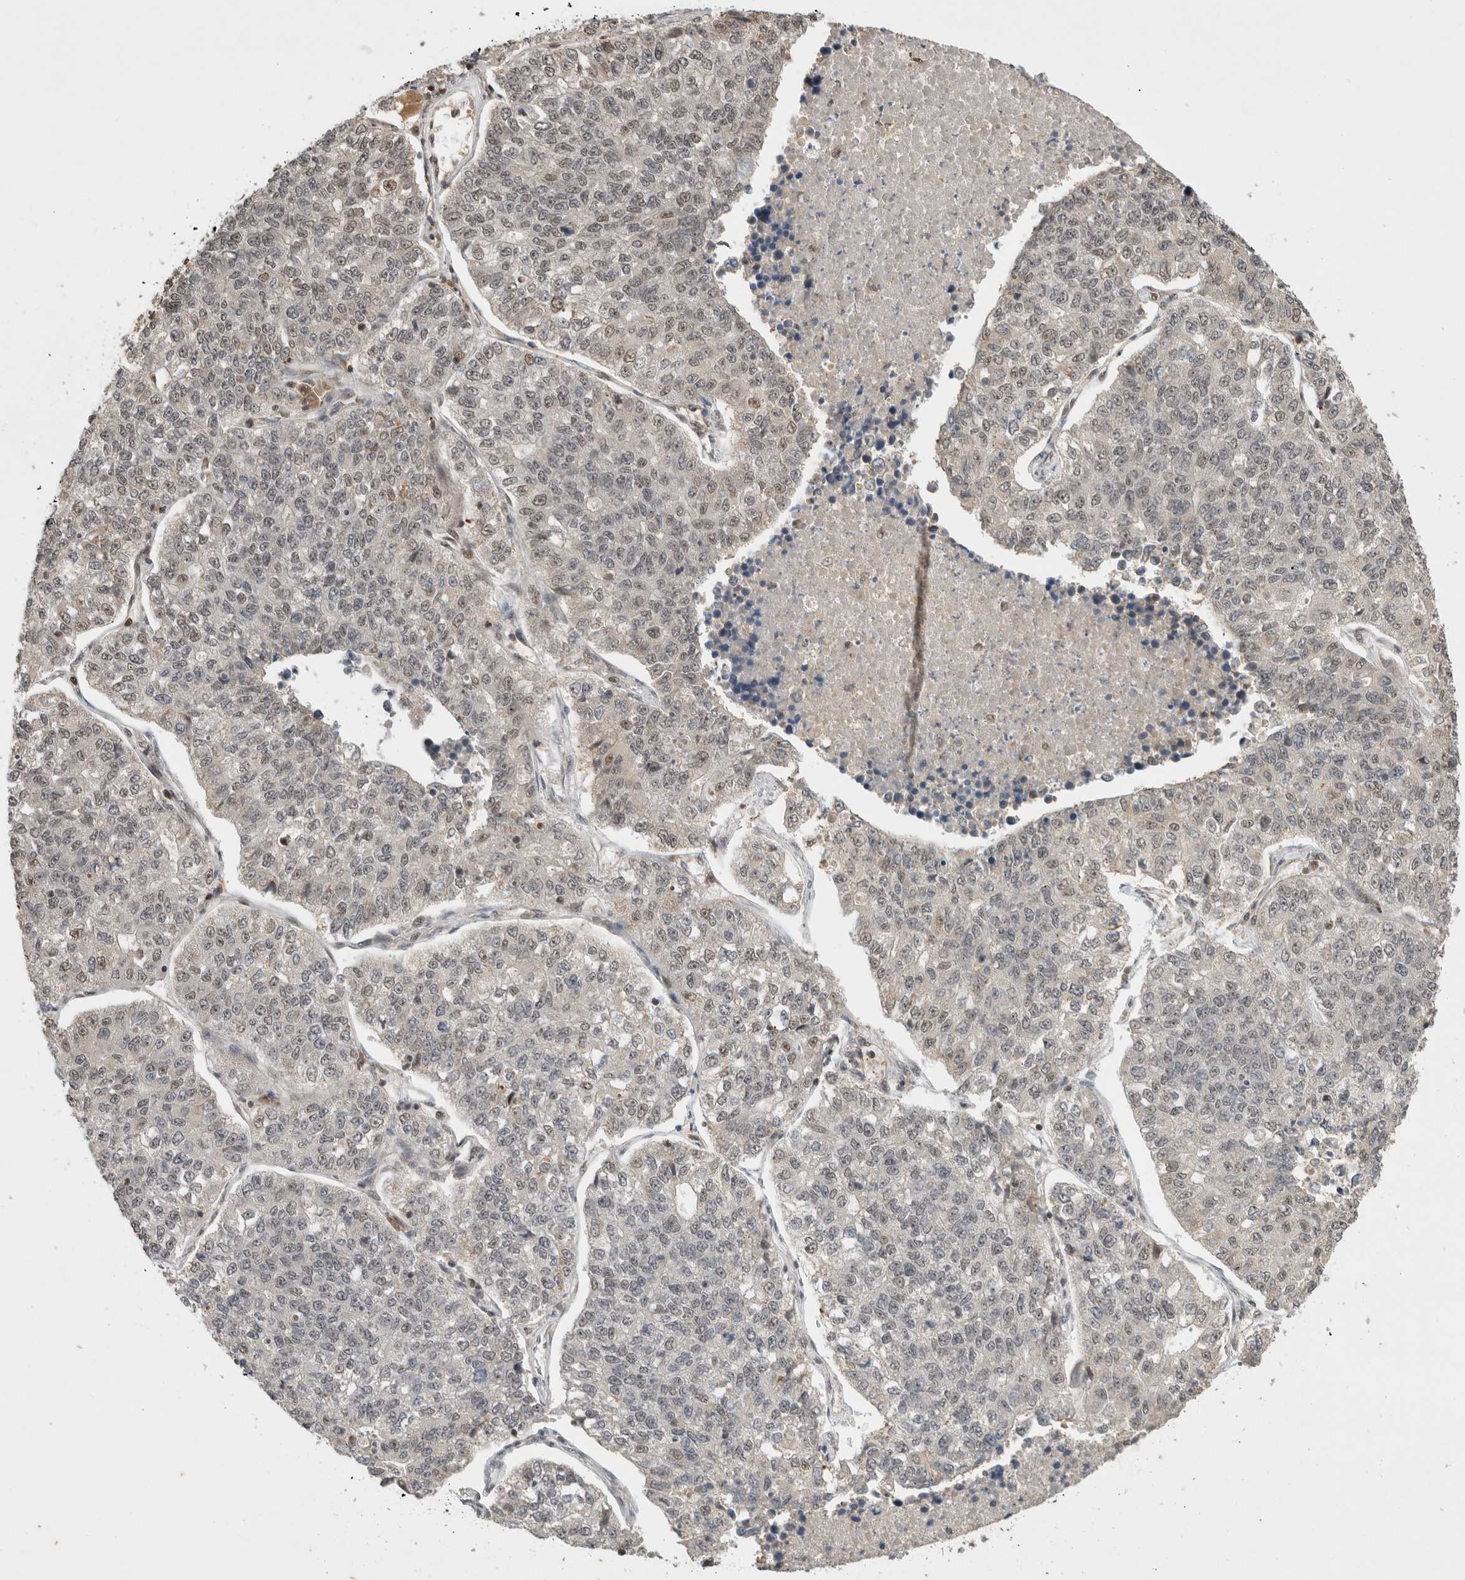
{"staining": {"intensity": "weak", "quantity": "25%-75%", "location": "nuclear"}, "tissue": "lung cancer", "cell_type": "Tumor cells", "image_type": "cancer", "snomed": [{"axis": "morphology", "description": "Adenocarcinoma, NOS"}, {"axis": "topography", "description": "Lung"}], "caption": "Adenocarcinoma (lung) stained with immunohistochemistry exhibits weak nuclear staining in about 25%-75% of tumor cells.", "gene": "SNRNP40", "patient": {"sex": "male", "age": 49}}